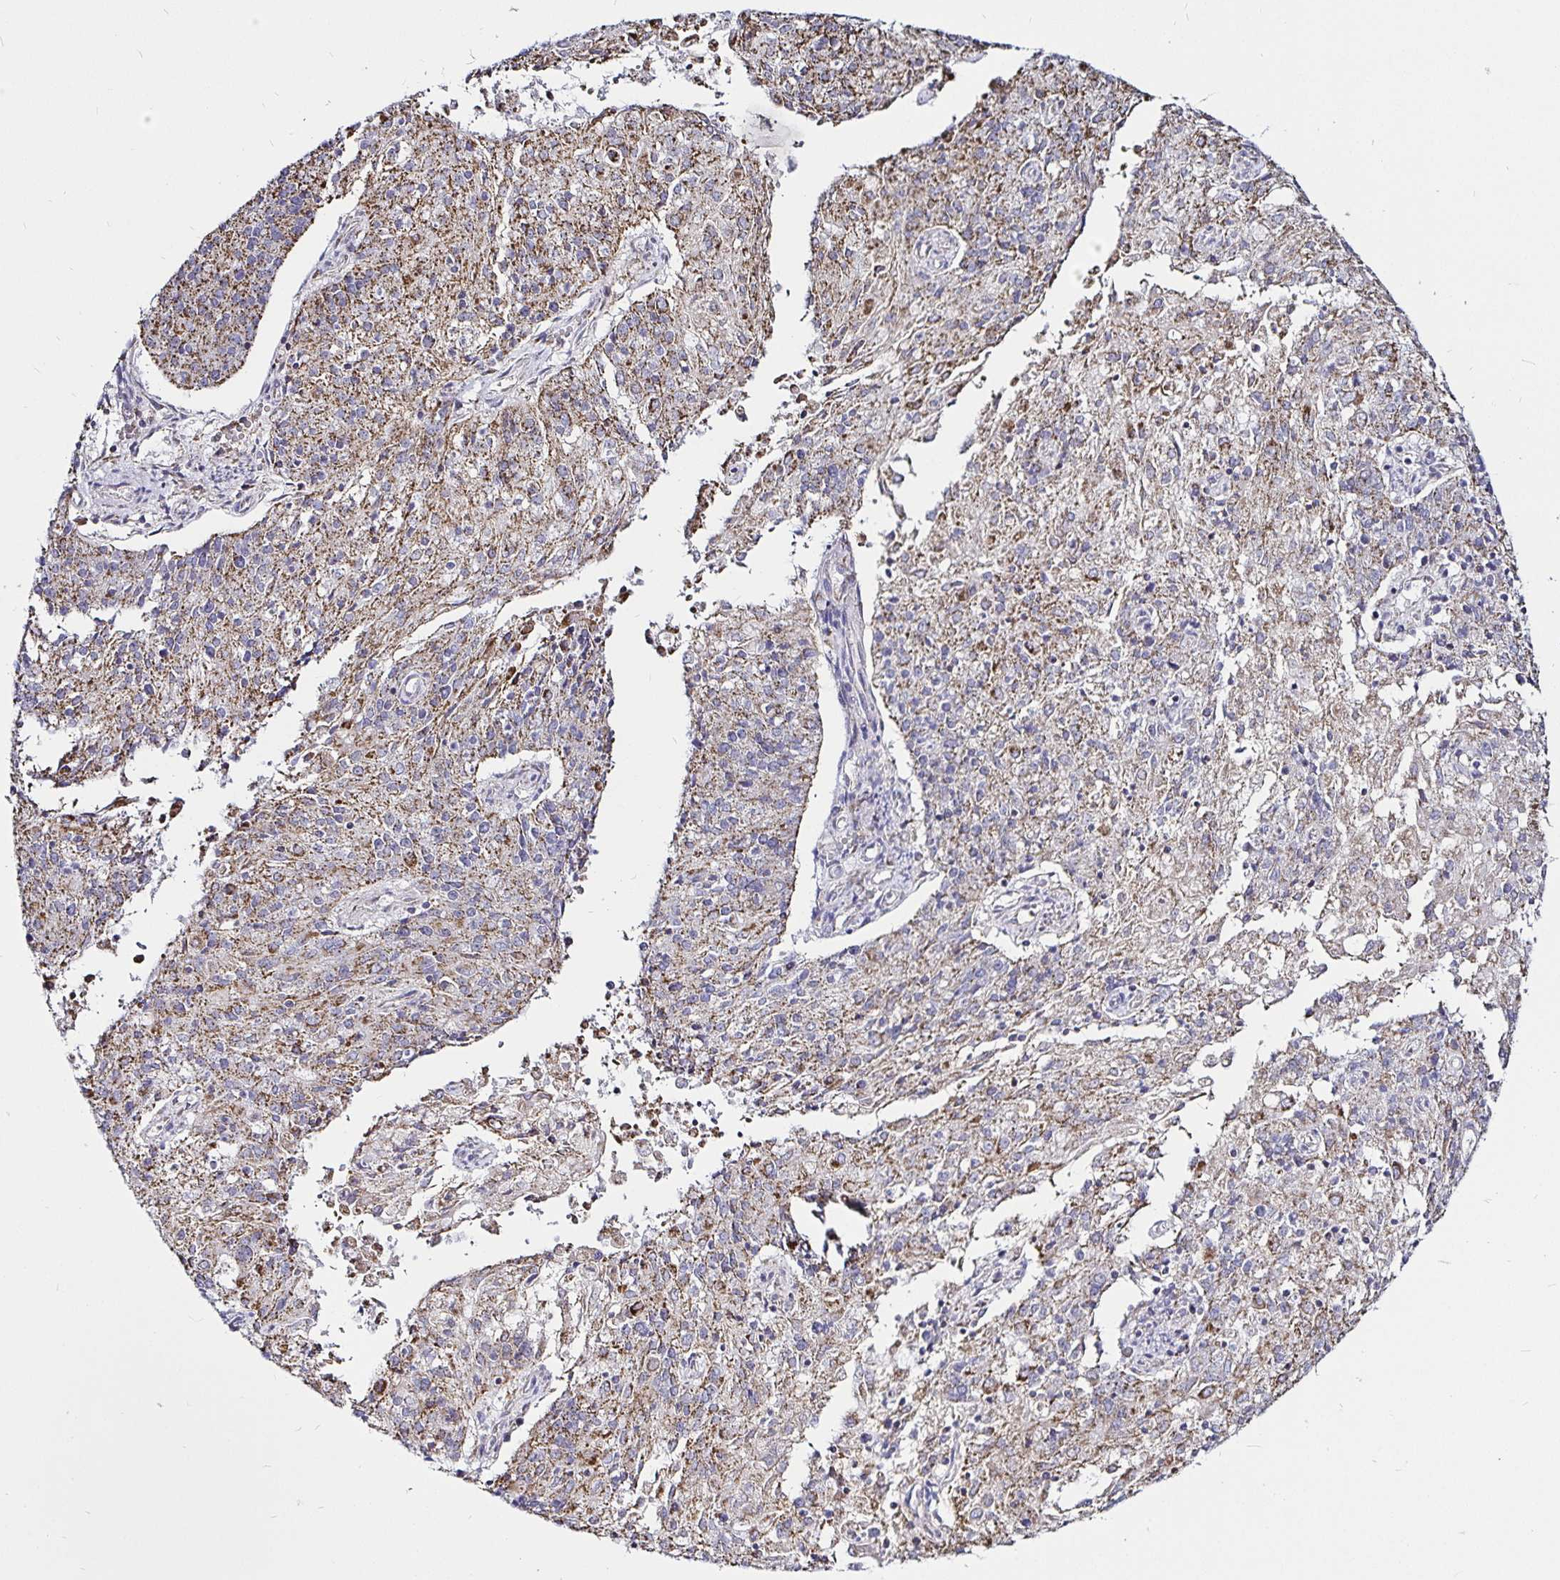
{"staining": {"intensity": "moderate", "quantity": ">75%", "location": "cytoplasmic/membranous"}, "tissue": "endometrial cancer", "cell_type": "Tumor cells", "image_type": "cancer", "snomed": [{"axis": "morphology", "description": "Adenocarcinoma, NOS"}, {"axis": "topography", "description": "Endometrium"}], "caption": "Immunohistochemistry (IHC) histopathology image of human endometrial adenocarcinoma stained for a protein (brown), which displays medium levels of moderate cytoplasmic/membranous staining in approximately >75% of tumor cells.", "gene": "PGAM2", "patient": {"sex": "female", "age": 82}}